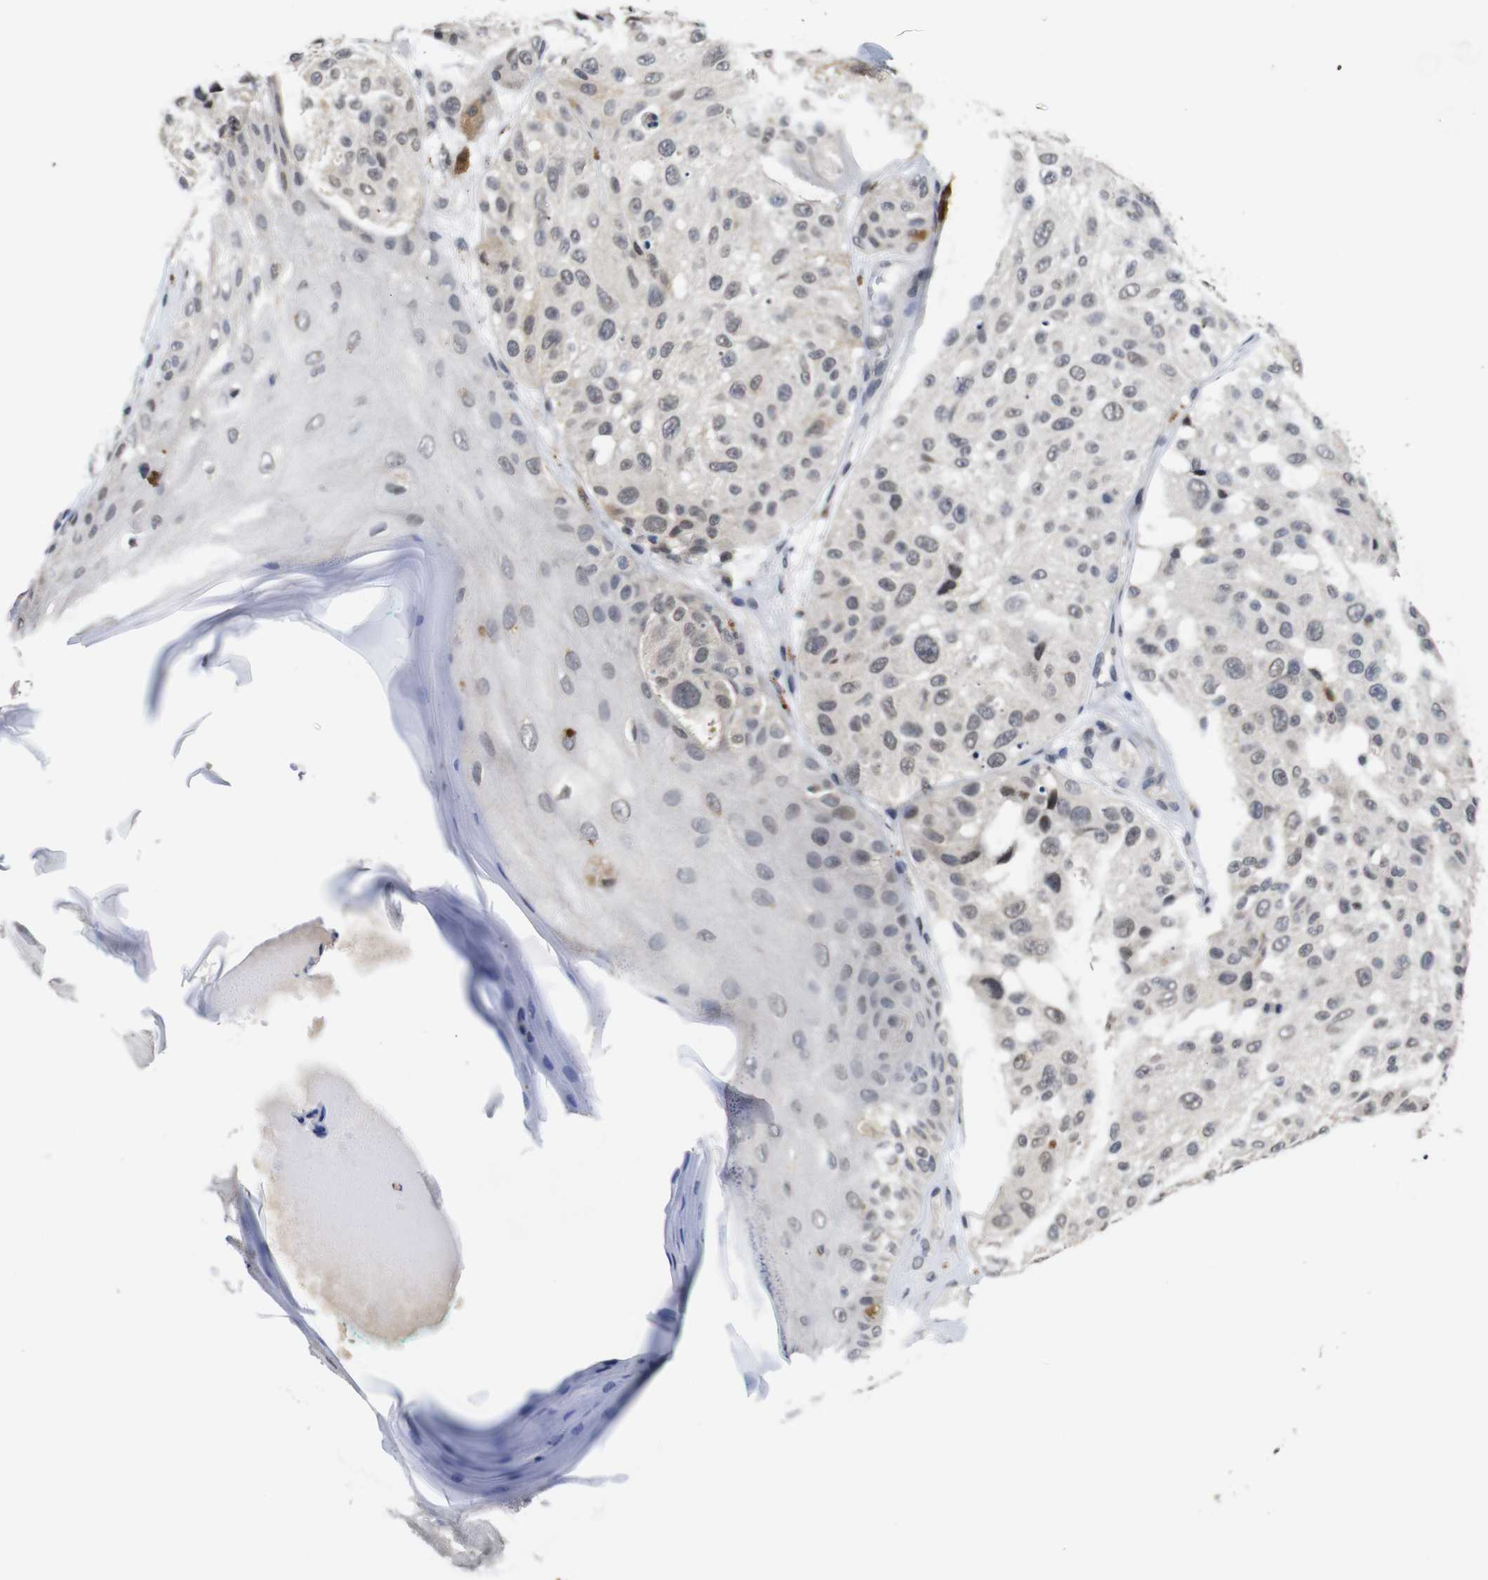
{"staining": {"intensity": "negative", "quantity": "none", "location": "none"}, "tissue": "melanoma", "cell_type": "Tumor cells", "image_type": "cancer", "snomed": [{"axis": "morphology", "description": "Malignant melanoma, NOS"}, {"axis": "topography", "description": "Skin"}], "caption": "Immunohistochemistry (IHC) of human malignant melanoma demonstrates no expression in tumor cells.", "gene": "NTRK3", "patient": {"sex": "female", "age": 46}}